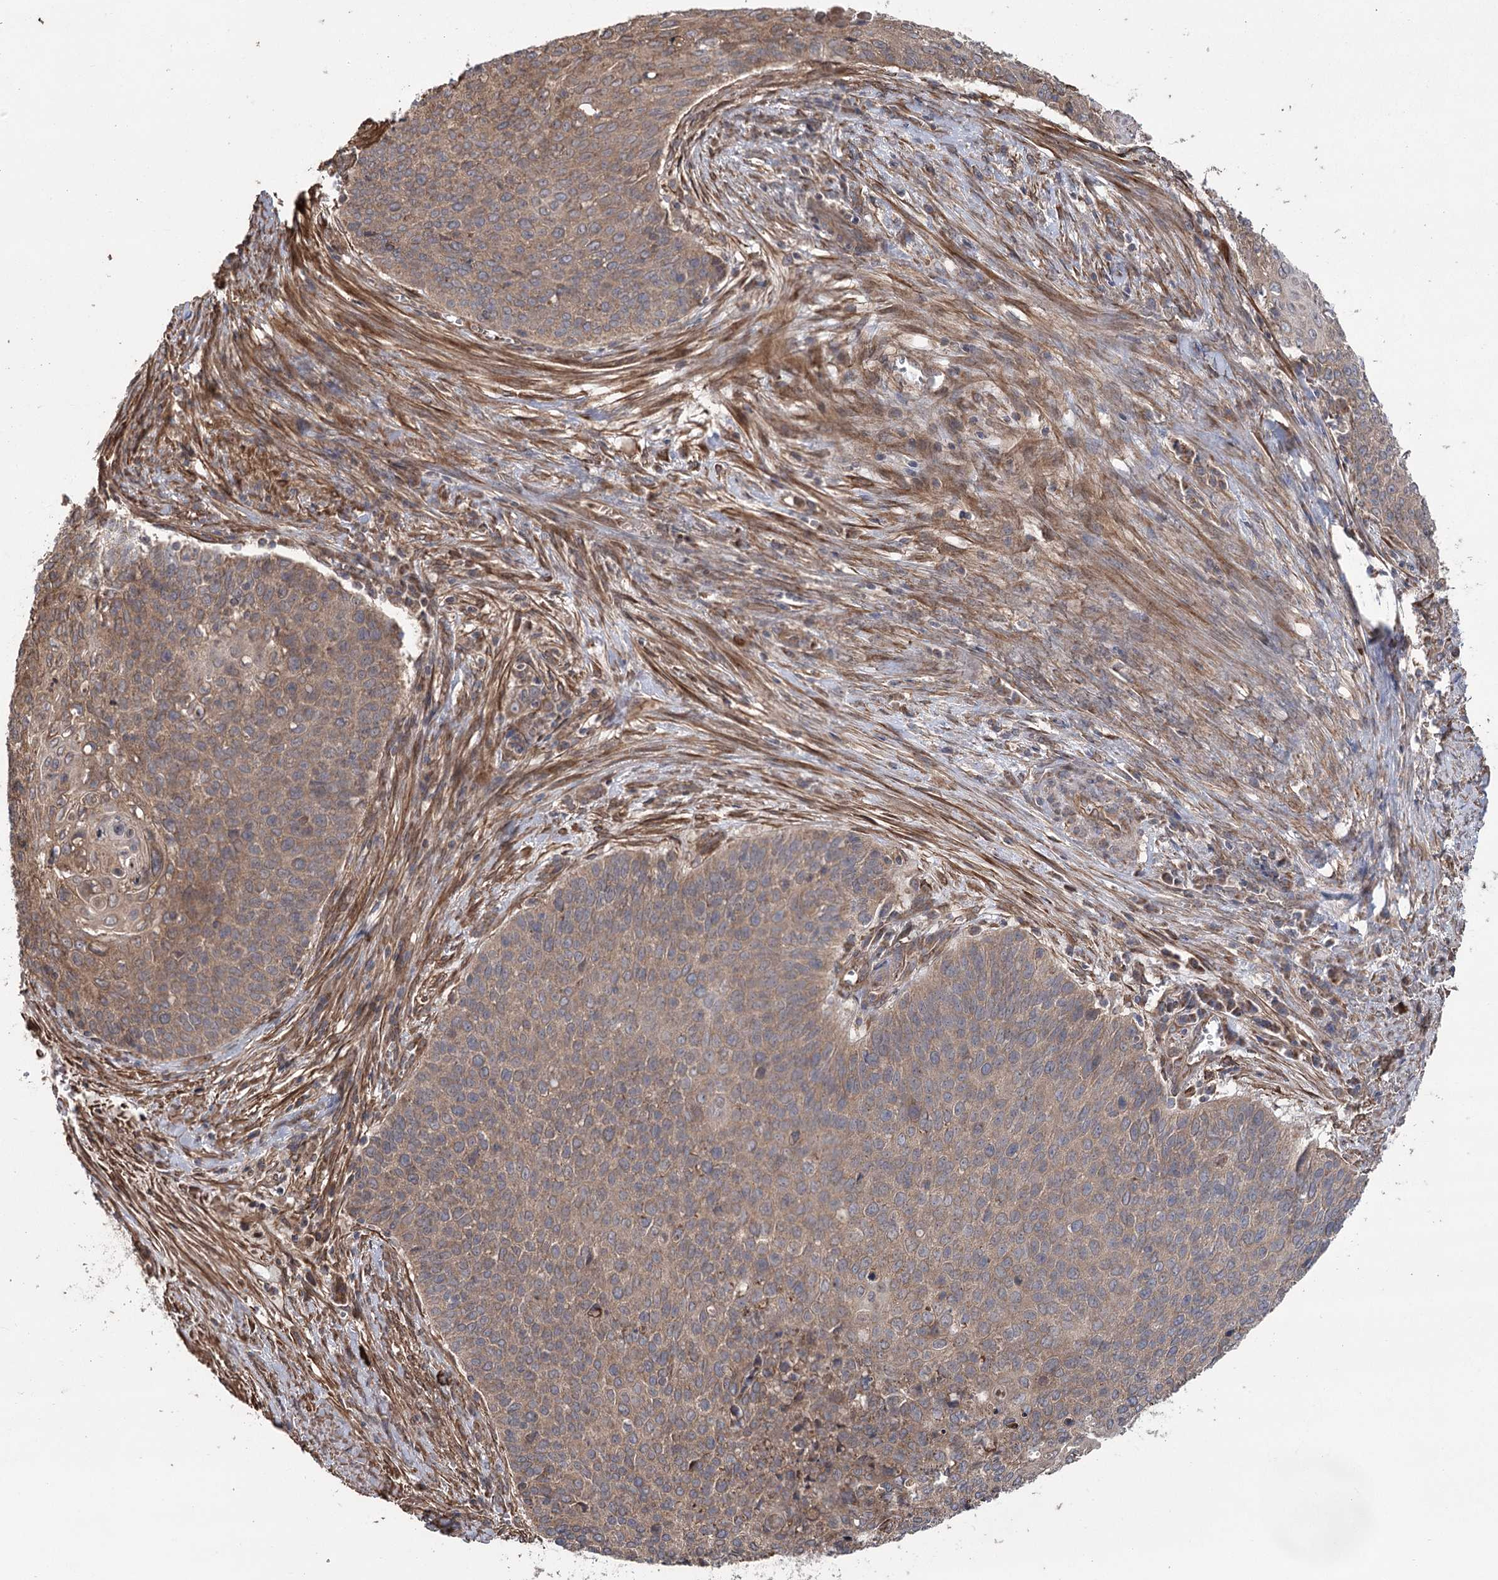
{"staining": {"intensity": "moderate", "quantity": ">75%", "location": "cytoplasmic/membranous"}, "tissue": "cervical cancer", "cell_type": "Tumor cells", "image_type": "cancer", "snomed": [{"axis": "morphology", "description": "Squamous cell carcinoma, NOS"}, {"axis": "topography", "description": "Cervix"}], "caption": "A medium amount of moderate cytoplasmic/membranous staining is identified in approximately >75% of tumor cells in cervical cancer (squamous cell carcinoma) tissue.", "gene": "RWDD4", "patient": {"sex": "female", "age": 39}}